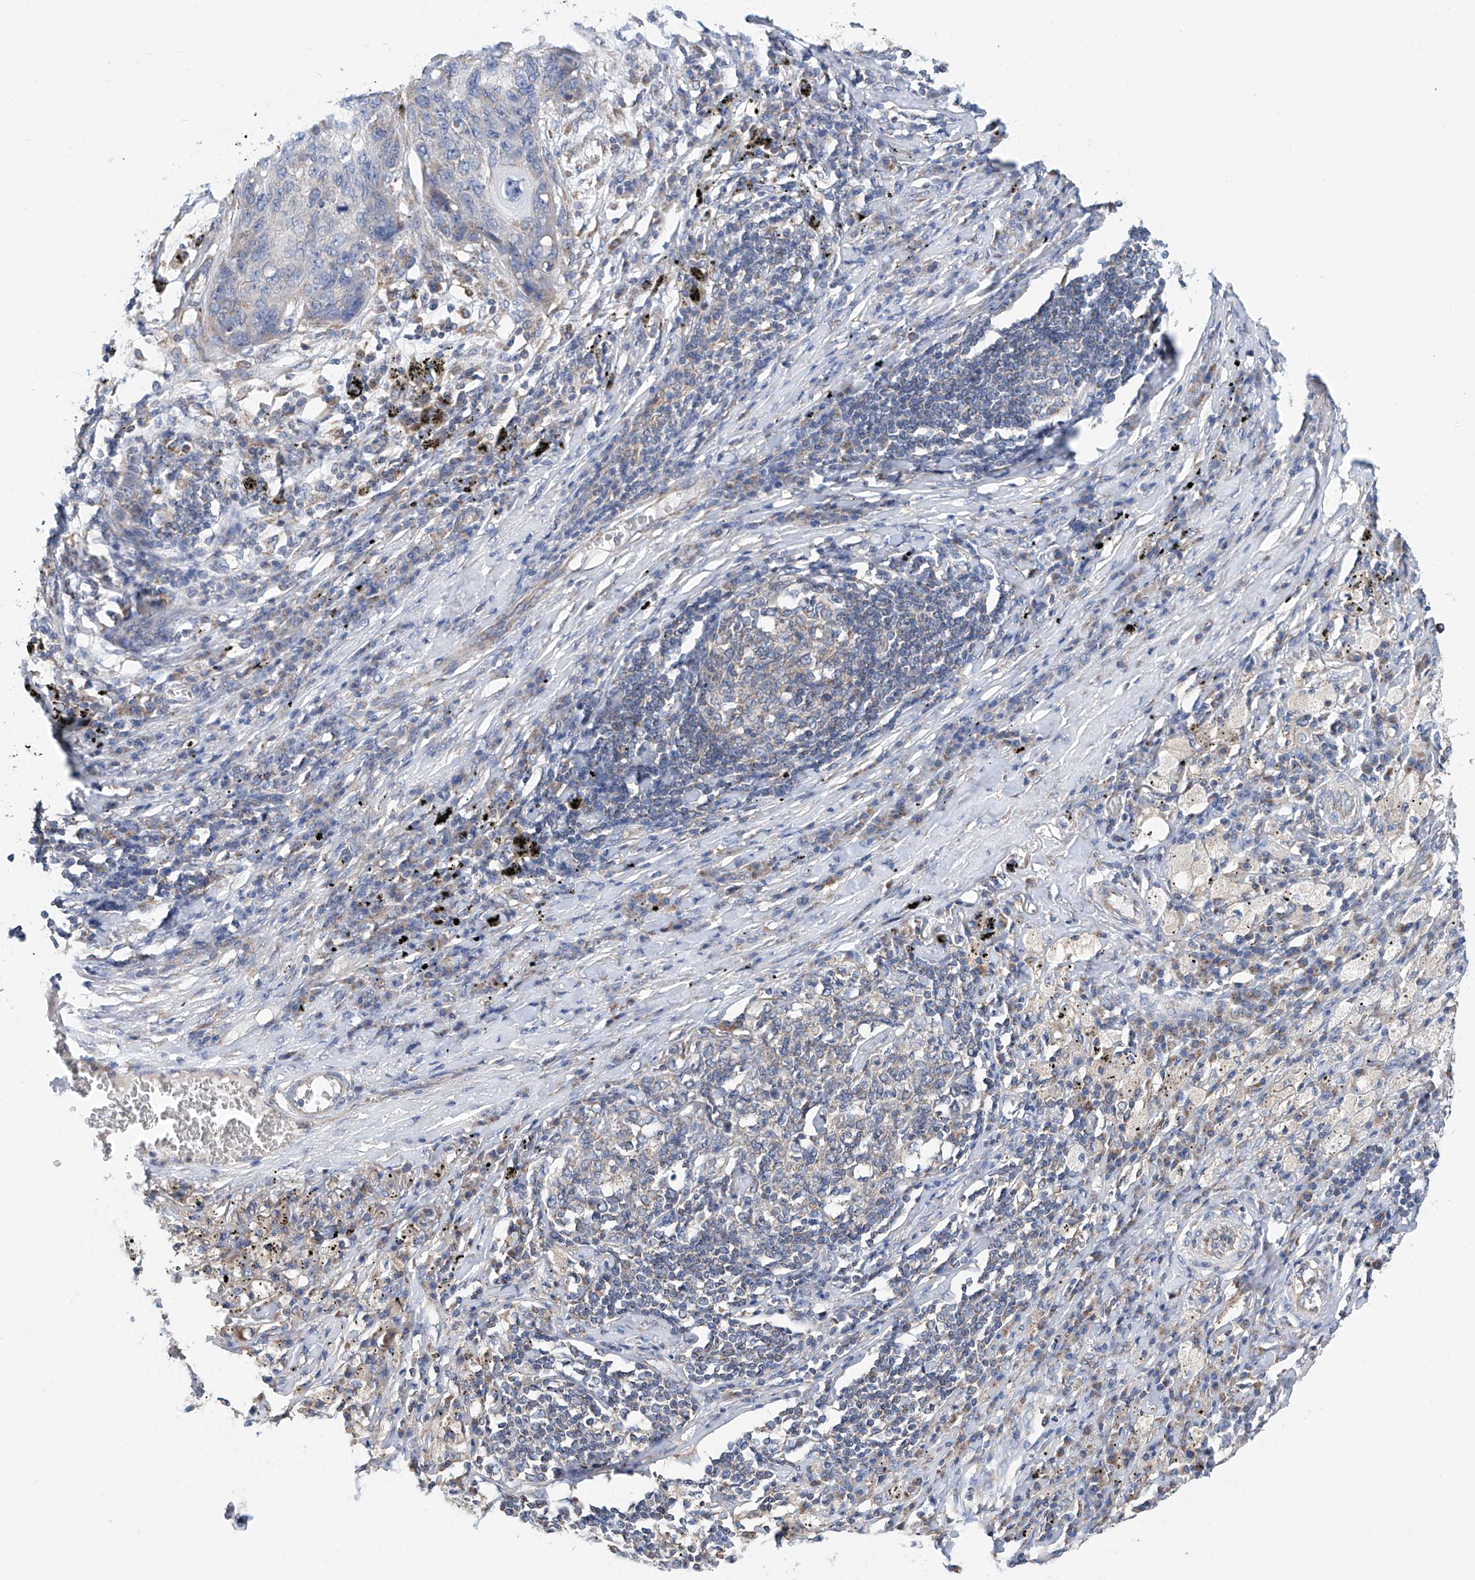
{"staining": {"intensity": "negative", "quantity": "none", "location": "none"}, "tissue": "lung cancer", "cell_type": "Tumor cells", "image_type": "cancer", "snomed": [{"axis": "morphology", "description": "Squamous cell carcinoma, NOS"}, {"axis": "topography", "description": "Lung"}], "caption": "The photomicrograph exhibits no staining of tumor cells in lung cancer (squamous cell carcinoma). Brightfield microscopy of IHC stained with DAB (brown) and hematoxylin (blue), captured at high magnification.", "gene": "MAD2L1", "patient": {"sex": "female", "age": 63}}